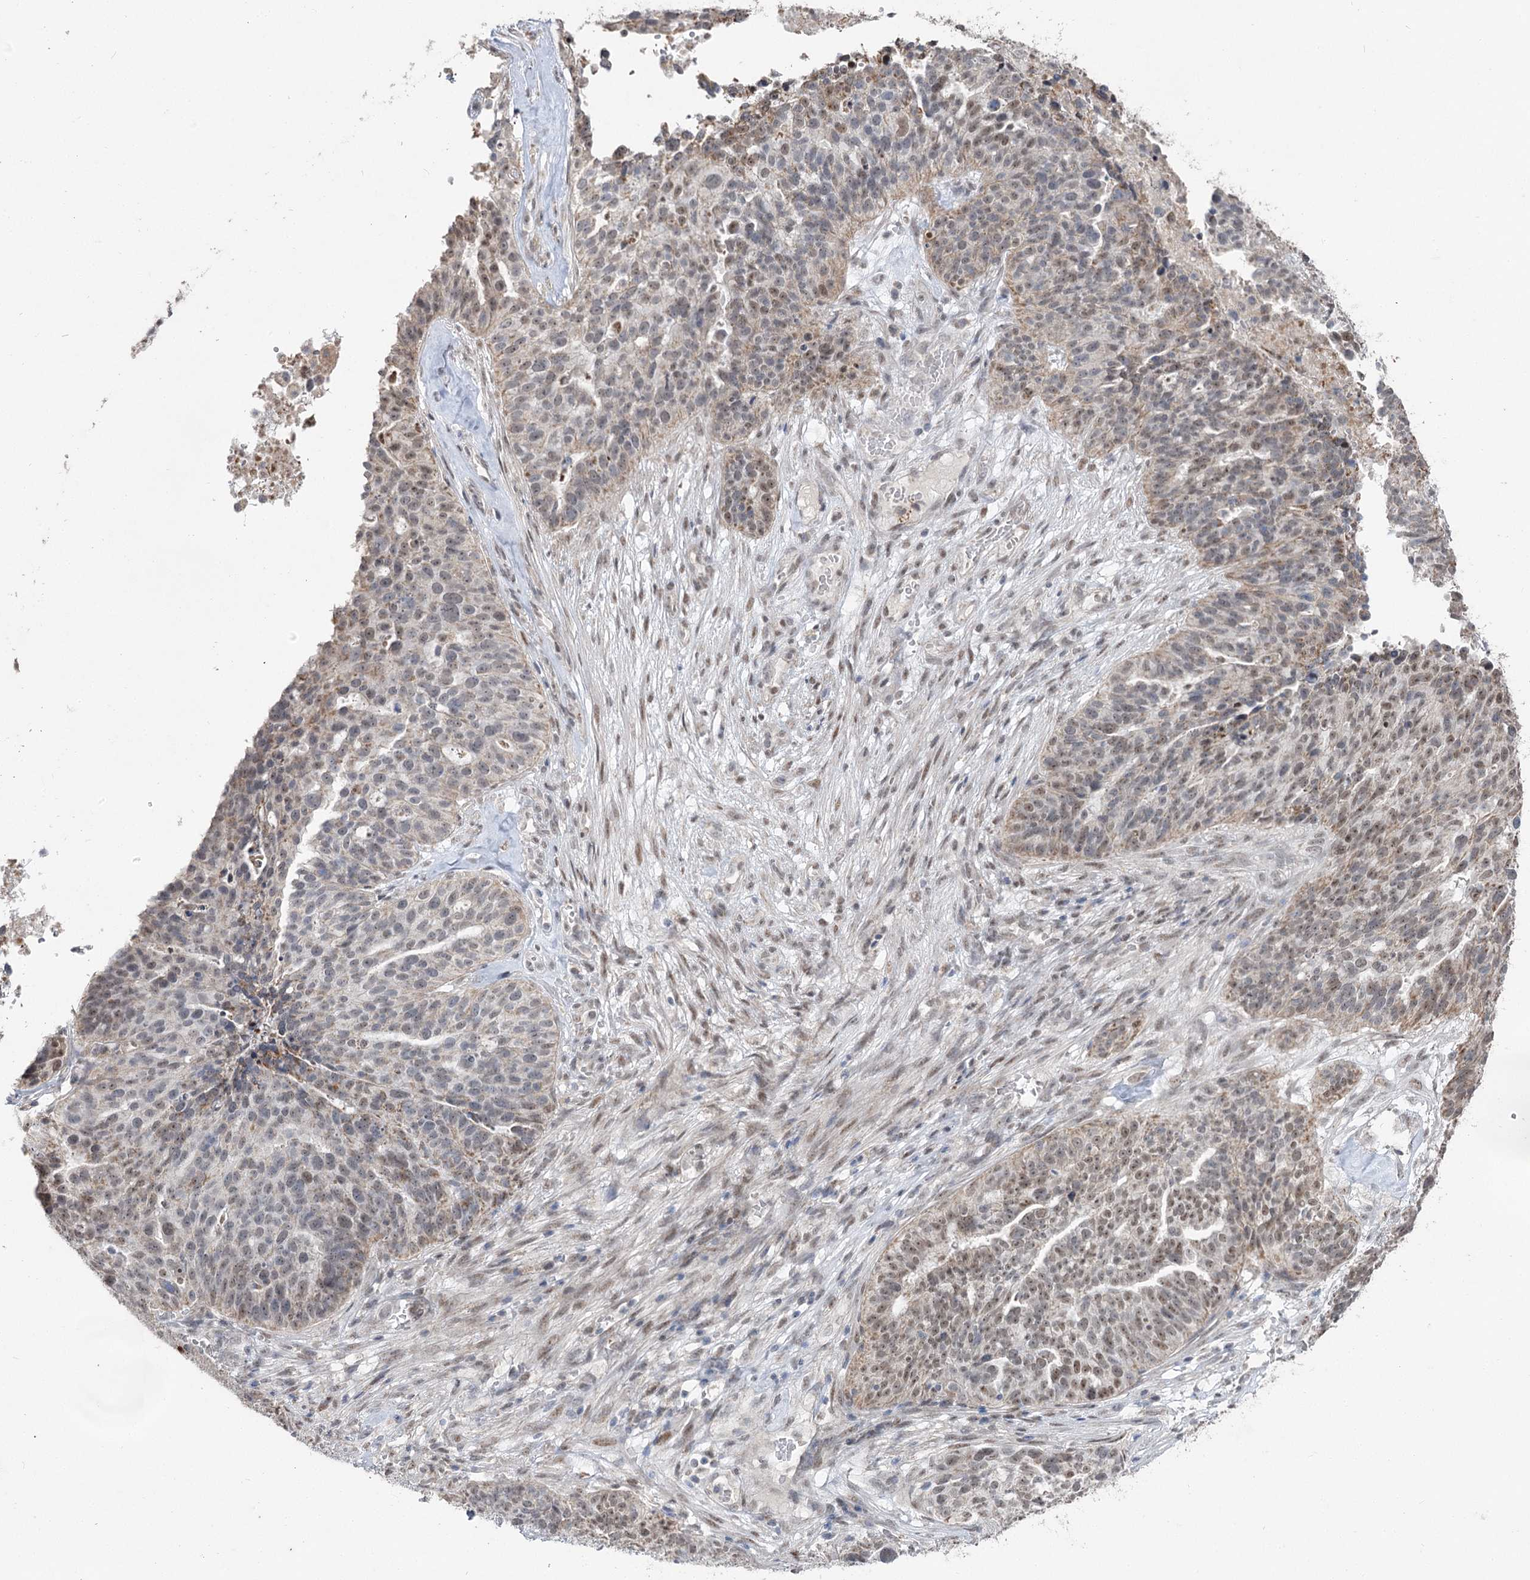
{"staining": {"intensity": "weak", "quantity": "25%-75%", "location": "cytoplasmic/membranous,nuclear"}, "tissue": "ovarian cancer", "cell_type": "Tumor cells", "image_type": "cancer", "snomed": [{"axis": "morphology", "description": "Cystadenocarcinoma, serous, NOS"}, {"axis": "topography", "description": "Ovary"}], "caption": "Protein staining of ovarian cancer tissue exhibits weak cytoplasmic/membranous and nuclear positivity in about 25%-75% of tumor cells.", "gene": "RUFY4", "patient": {"sex": "female", "age": 59}}